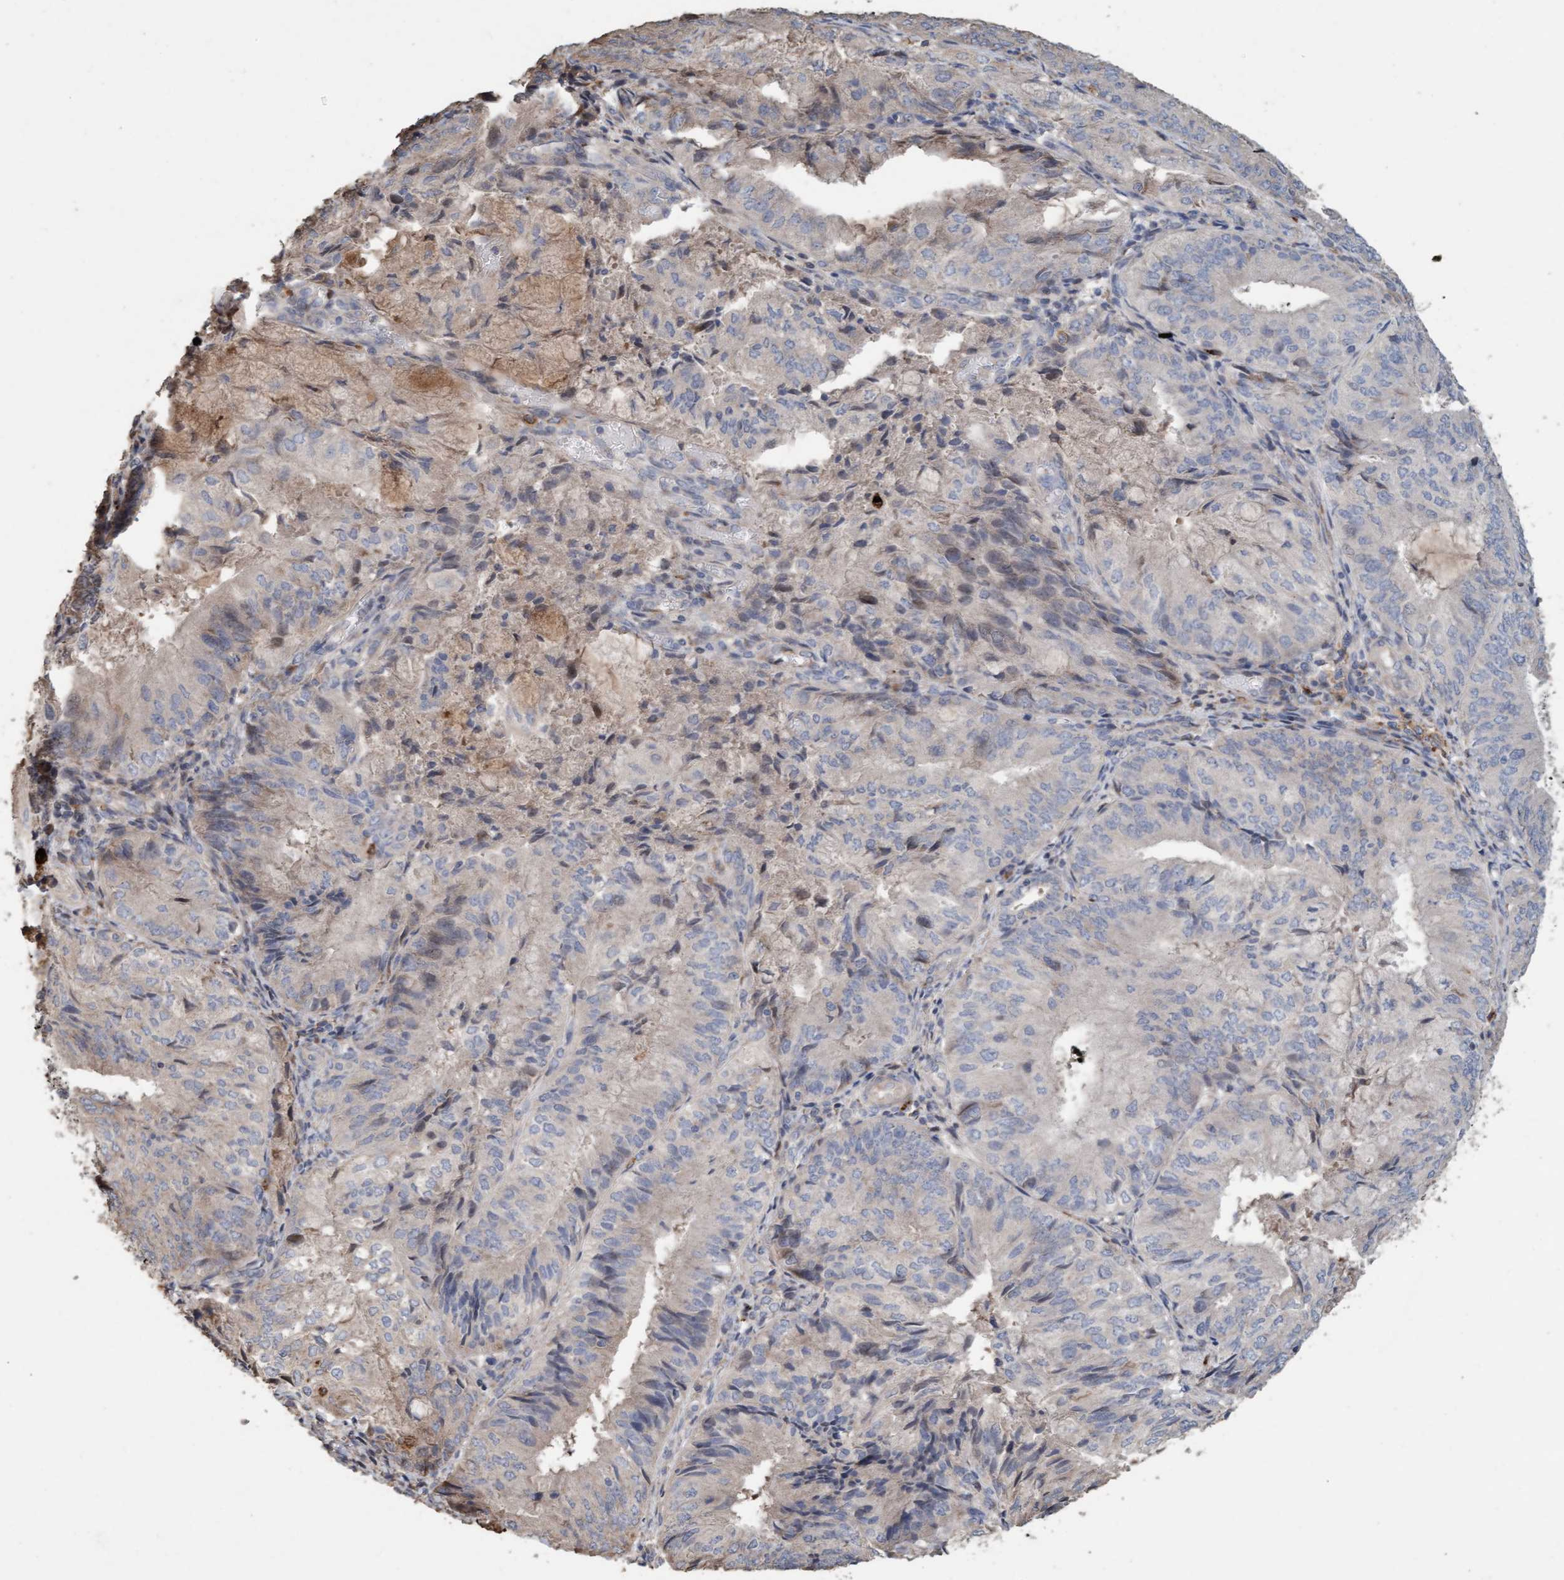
{"staining": {"intensity": "negative", "quantity": "none", "location": "none"}, "tissue": "endometrial cancer", "cell_type": "Tumor cells", "image_type": "cancer", "snomed": [{"axis": "morphology", "description": "Adenocarcinoma, NOS"}, {"axis": "topography", "description": "Endometrium"}], "caption": "Immunohistochemistry of human endometrial cancer reveals no positivity in tumor cells.", "gene": "LONRF1", "patient": {"sex": "female", "age": 81}}